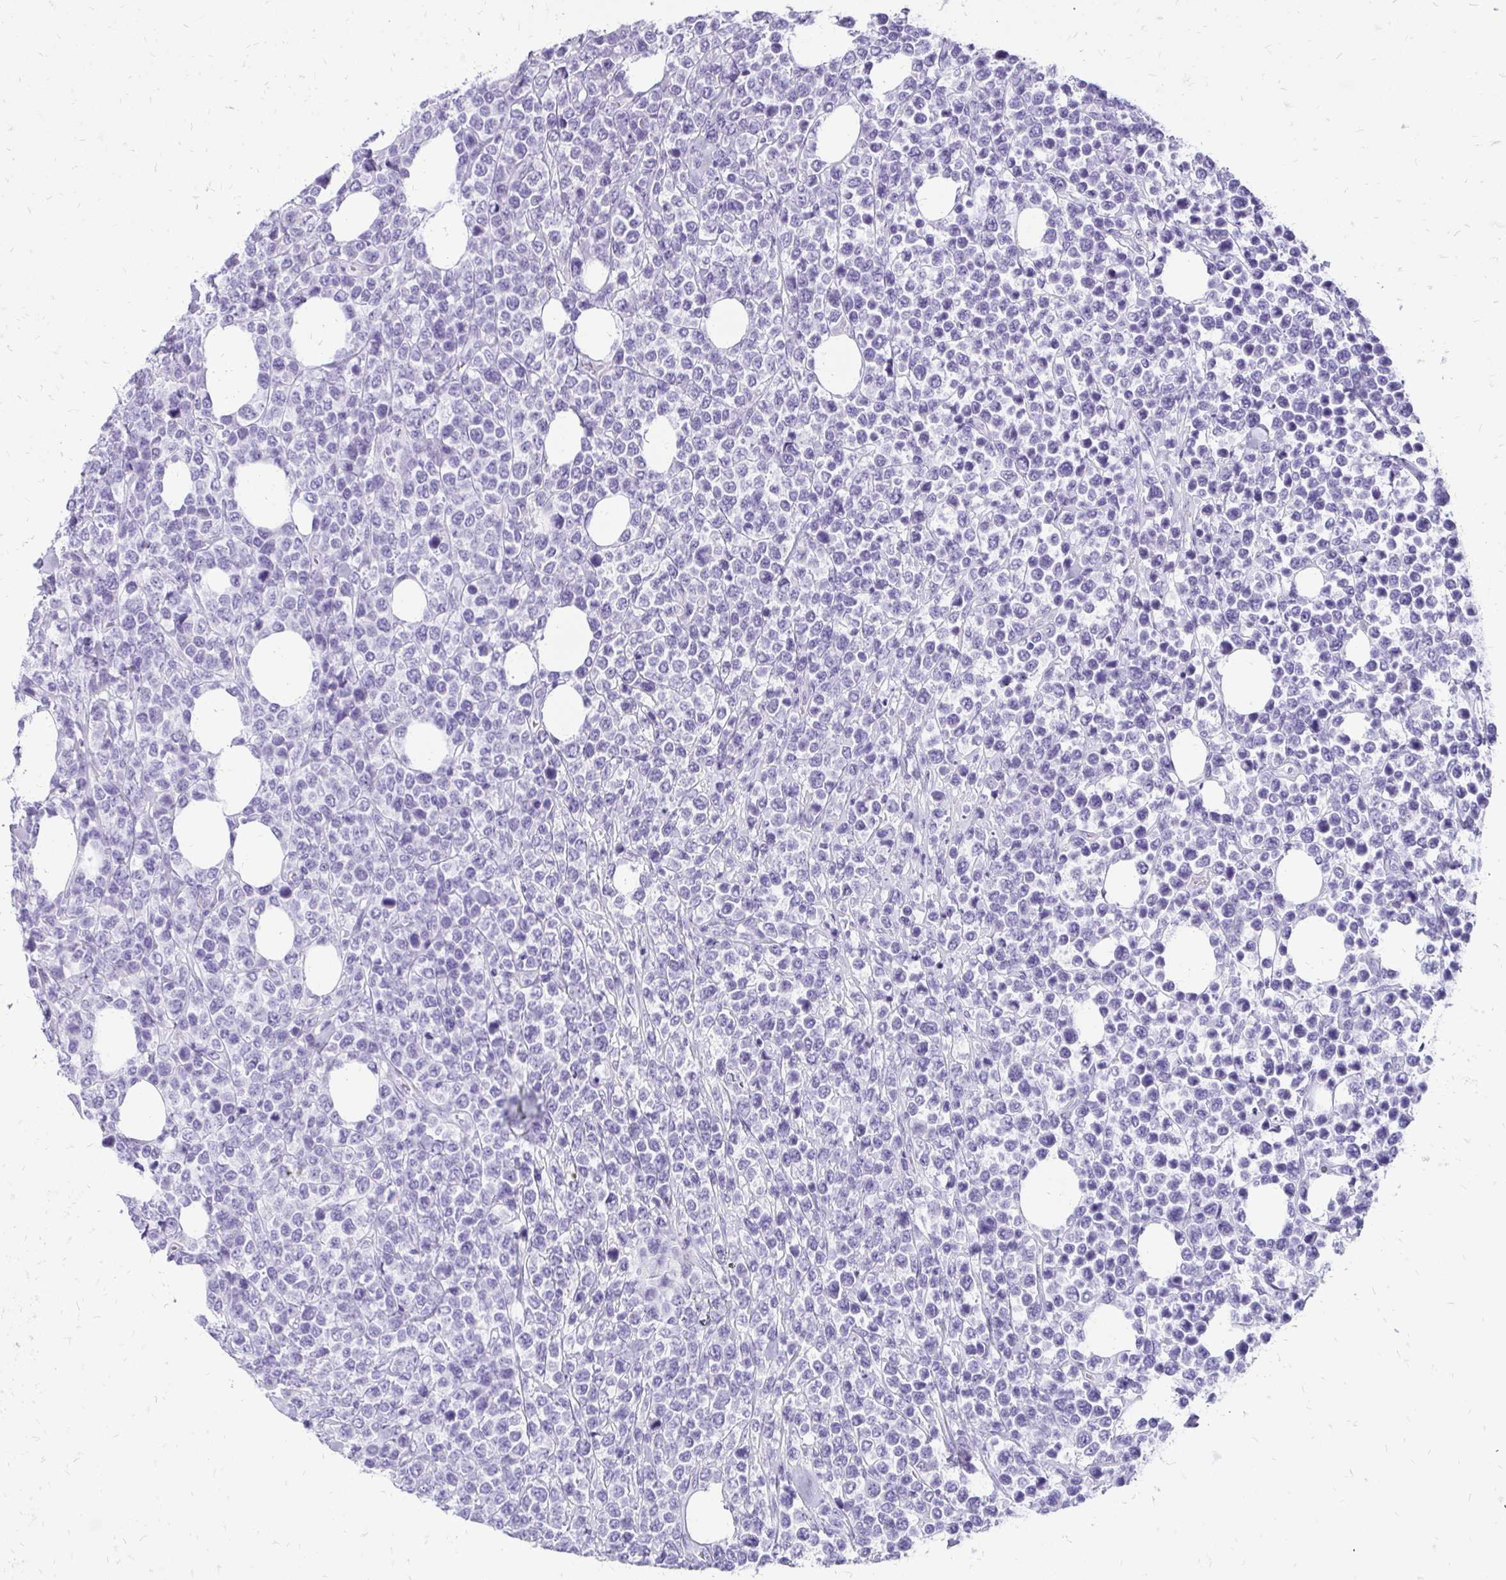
{"staining": {"intensity": "negative", "quantity": "none", "location": "none"}, "tissue": "lymphoma", "cell_type": "Tumor cells", "image_type": "cancer", "snomed": [{"axis": "morphology", "description": "Malignant lymphoma, non-Hodgkin's type, High grade"}, {"axis": "topography", "description": "Soft tissue"}], "caption": "Immunohistochemistry of lymphoma reveals no staining in tumor cells. The staining is performed using DAB brown chromogen with nuclei counter-stained in using hematoxylin.", "gene": "SLC32A1", "patient": {"sex": "female", "age": 56}}